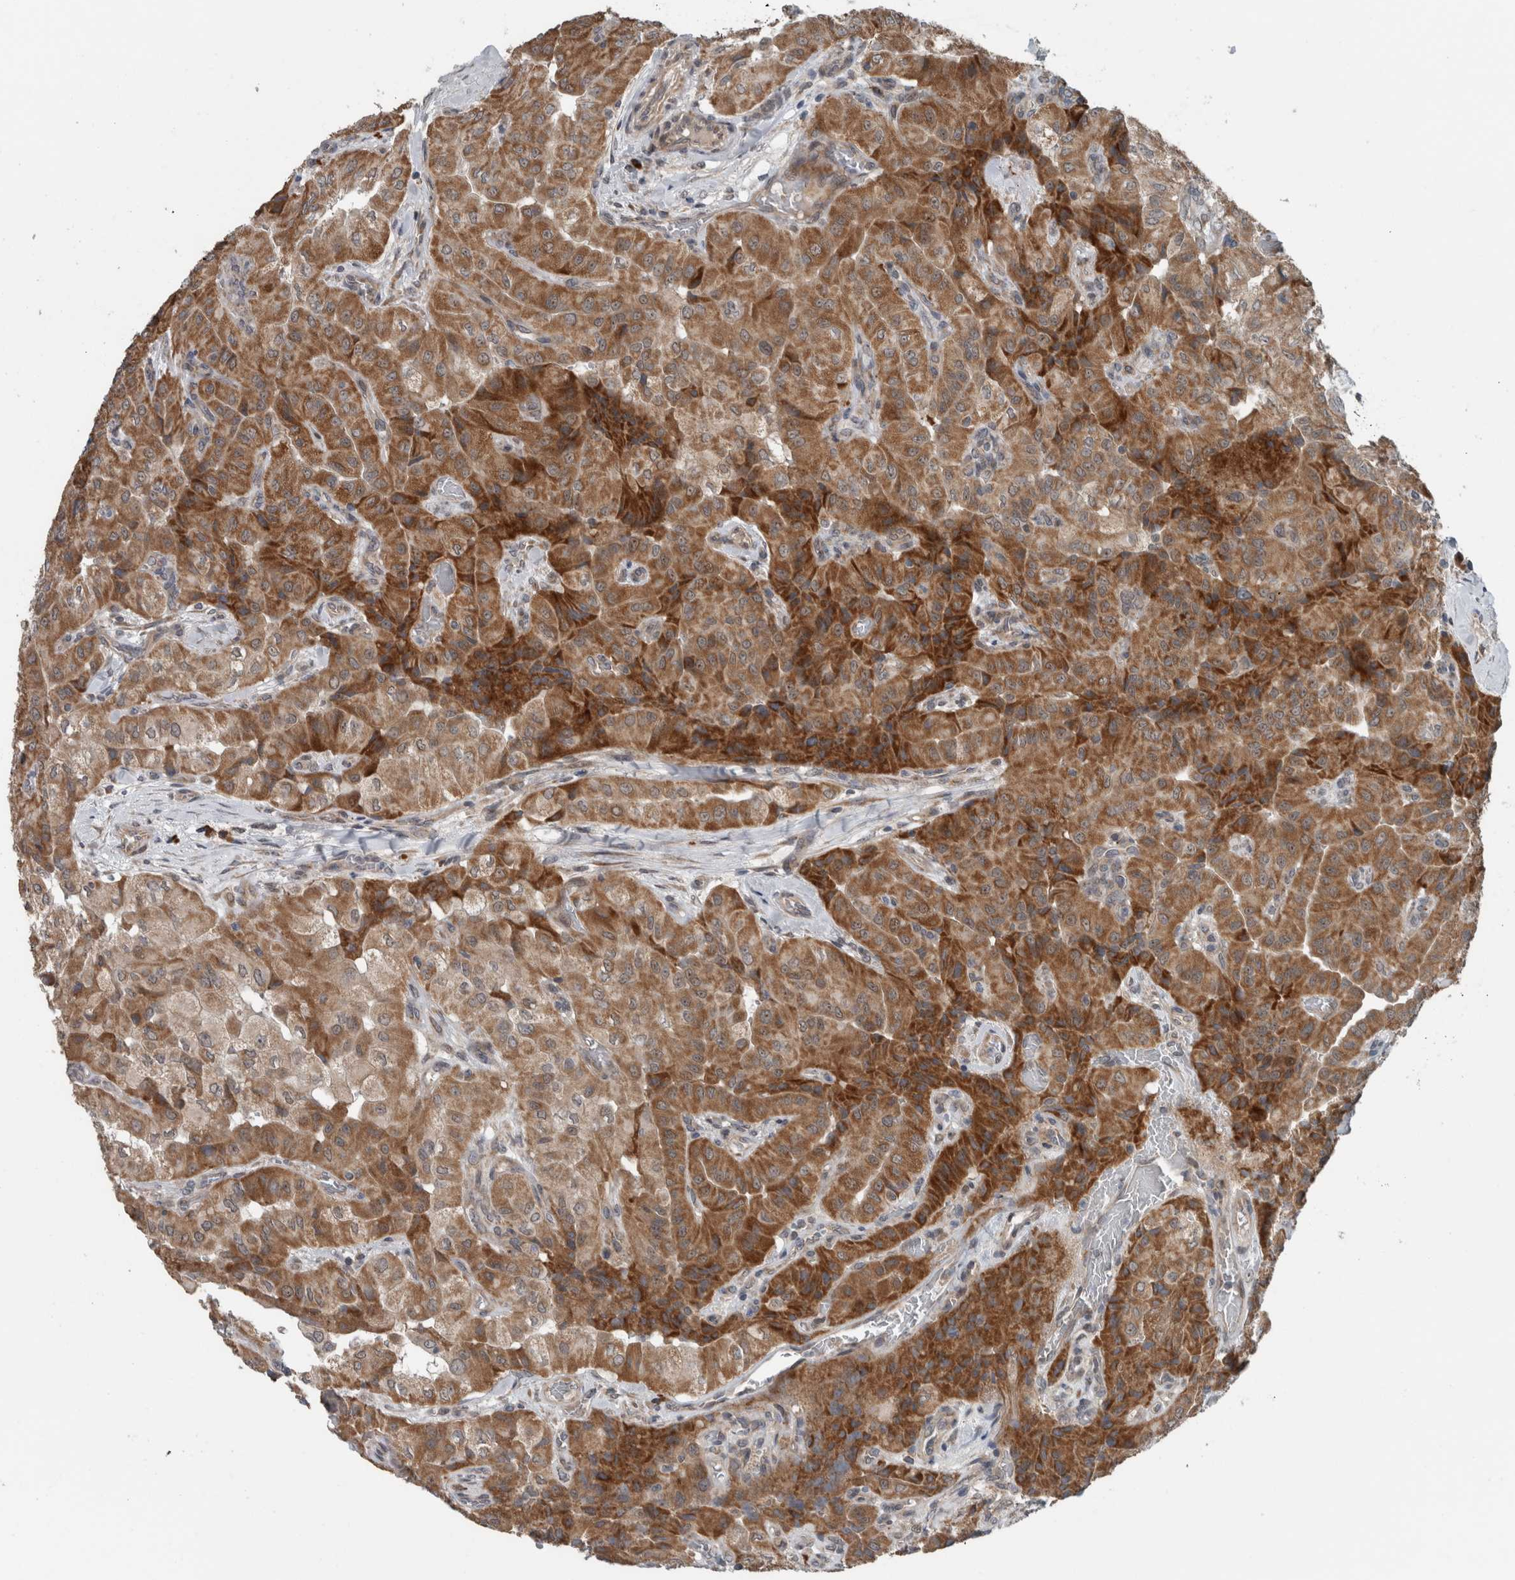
{"staining": {"intensity": "moderate", "quantity": ">75%", "location": "cytoplasmic/membranous"}, "tissue": "thyroid cancer", "cell_type": "Tumor cells", "image_type": "cancer", "snomed": [{"axis": "morphology", "description": "Papillary adenocarcinoma, NOS"}, {"axis": "topography", "description": "Thyroid gland"}], "caption": "The image displays a brown stain indicating the presence of a protein in the cytoplasmic/membranous of tumor cells in thyroid cancer.", "gene": "GBA2", "patient": {"sex": "female", "age": 59}}